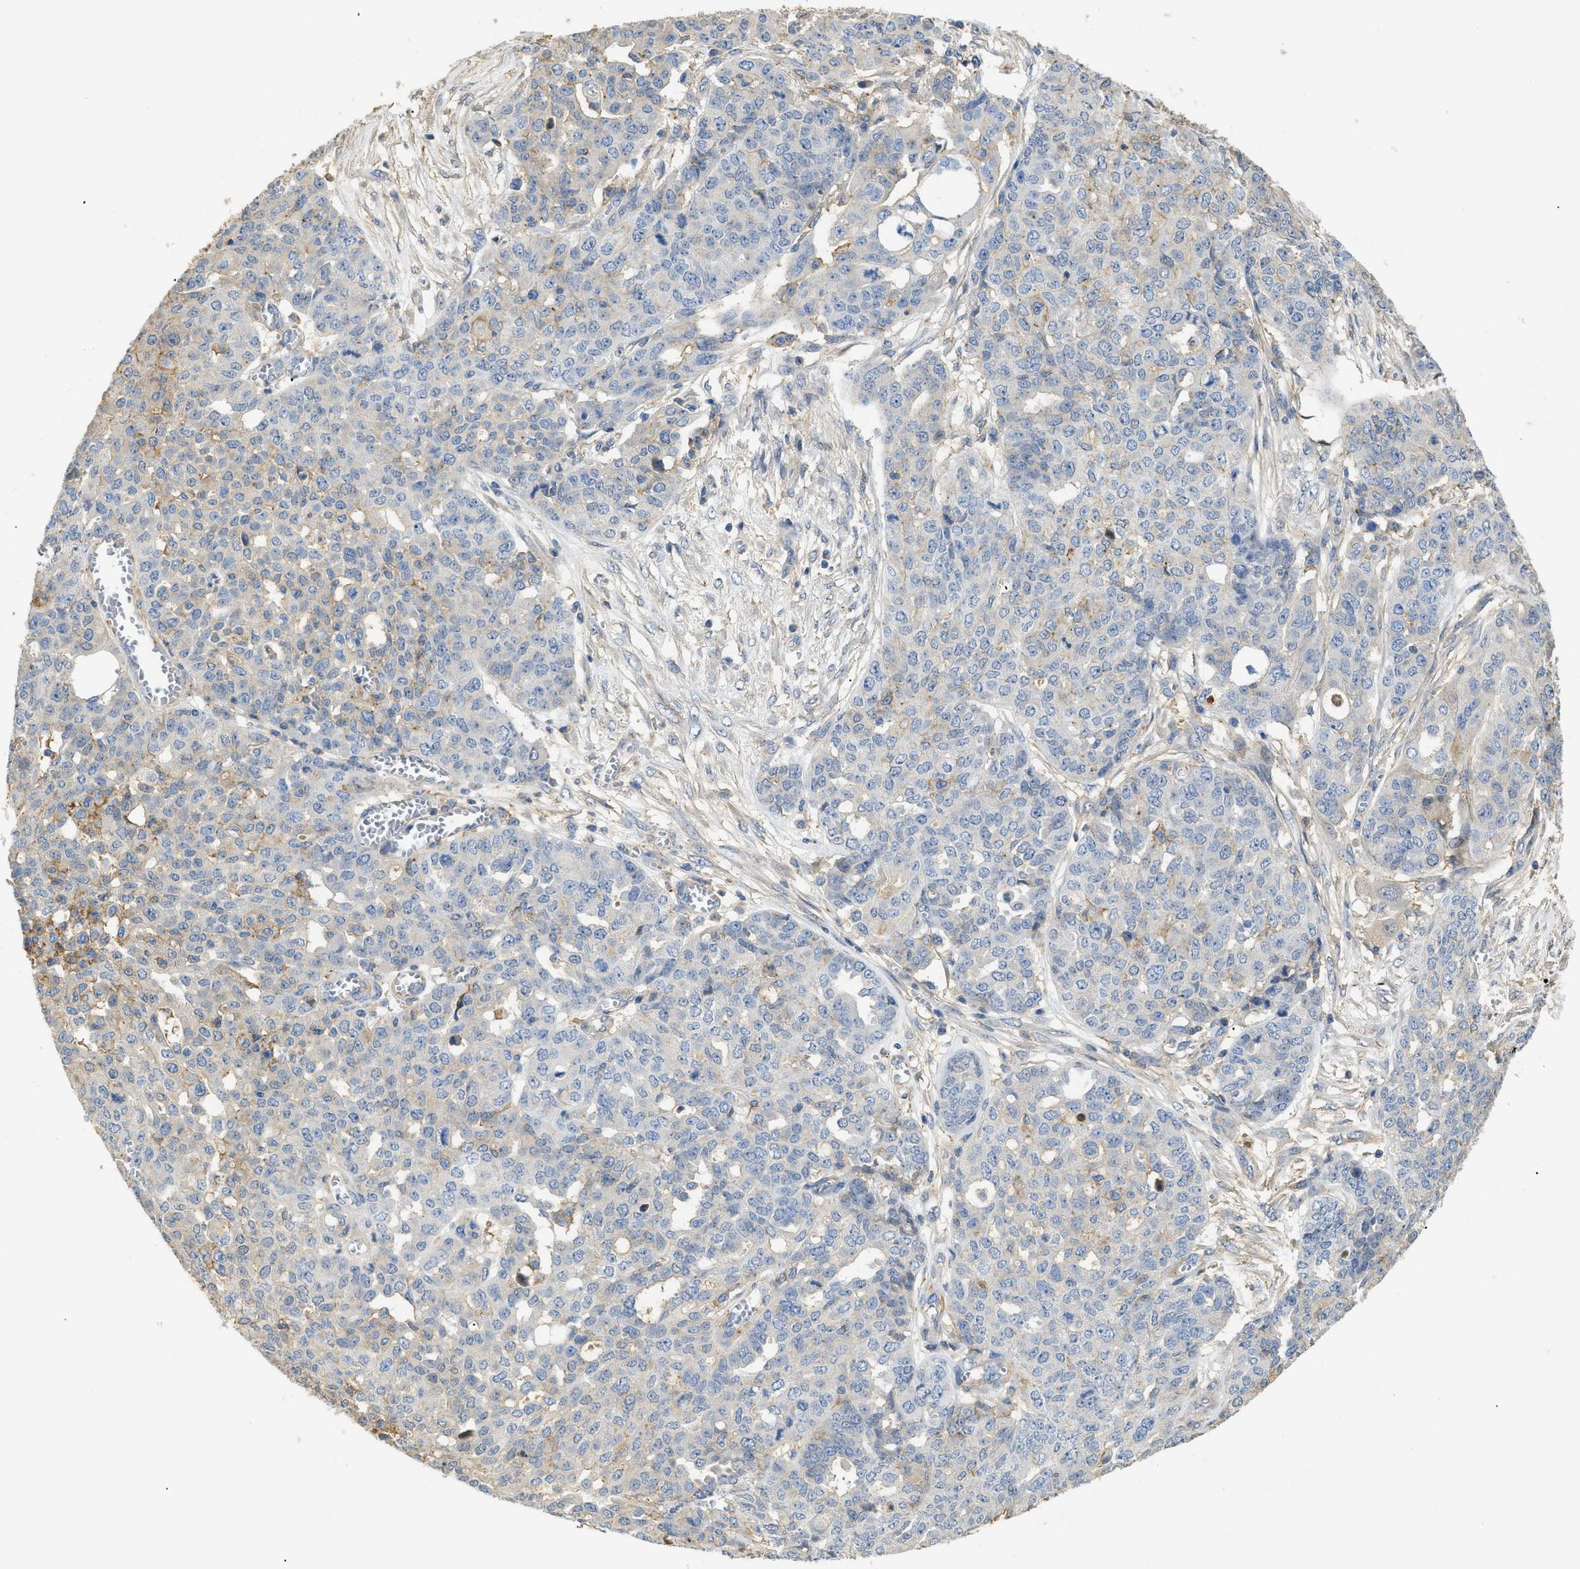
{"staining": {"intensity": "negative", "quantity": "none", "location": "none"}, "tissue": "ovarian cancer", "cell_type": "Tumor cells", "image_type": "cancer", "snomed": [{"axis": "morphology", "description": "Cystadenocarcinoma, serous, NOS"}, {"axis": "topography", "description": "Ovary"}], "caption": "DAB (3,3'-diaminobenzidine) immunohistochemical staining of human ovarian serous cystadenocarcinoma shows no significant positivity in tumor cells.", "gene": "ANXA4", "patient": {"sex": "female", "age": 56}}